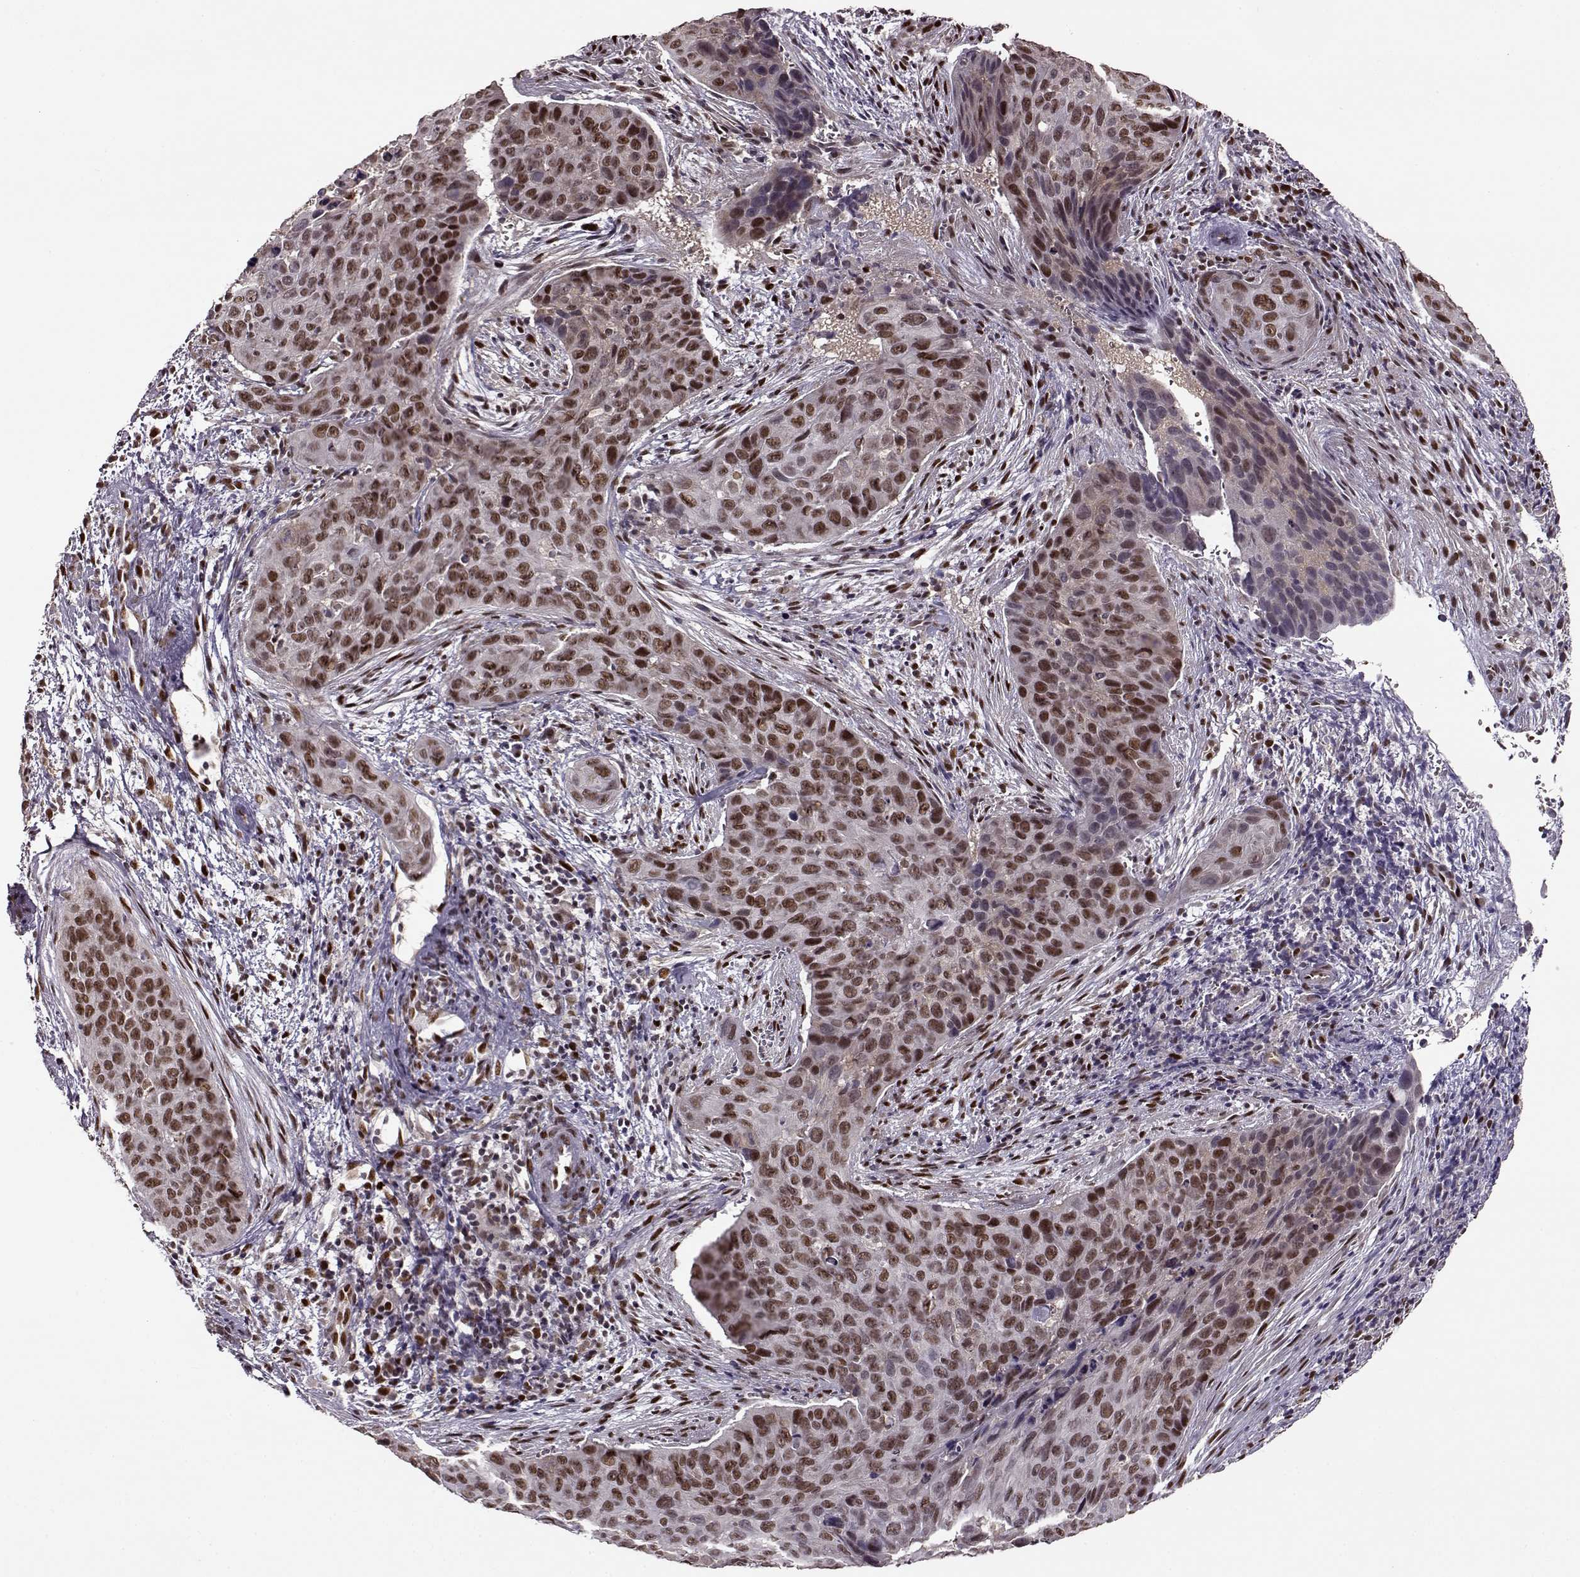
{"staining": {"intensity": "moderate", "quantity": ">75%", "location": "nuclear"}, "tissue": "cervical cancer", "cell_type": "Tumor cells", "image_type": "cancer", "snomed": [{"axis": "morphology", "description": "Squamous cell carcinoma, NOS"}, {"axis": "topography", "description": "Cervix"}], "caption": "Protein staining of cervical squamous cell carcinoma tissue displays moderate nuclear staining in approximately >75% of tumor cells.", "gene": "FTO", "patient": {"sex": "female", "age": 35}}